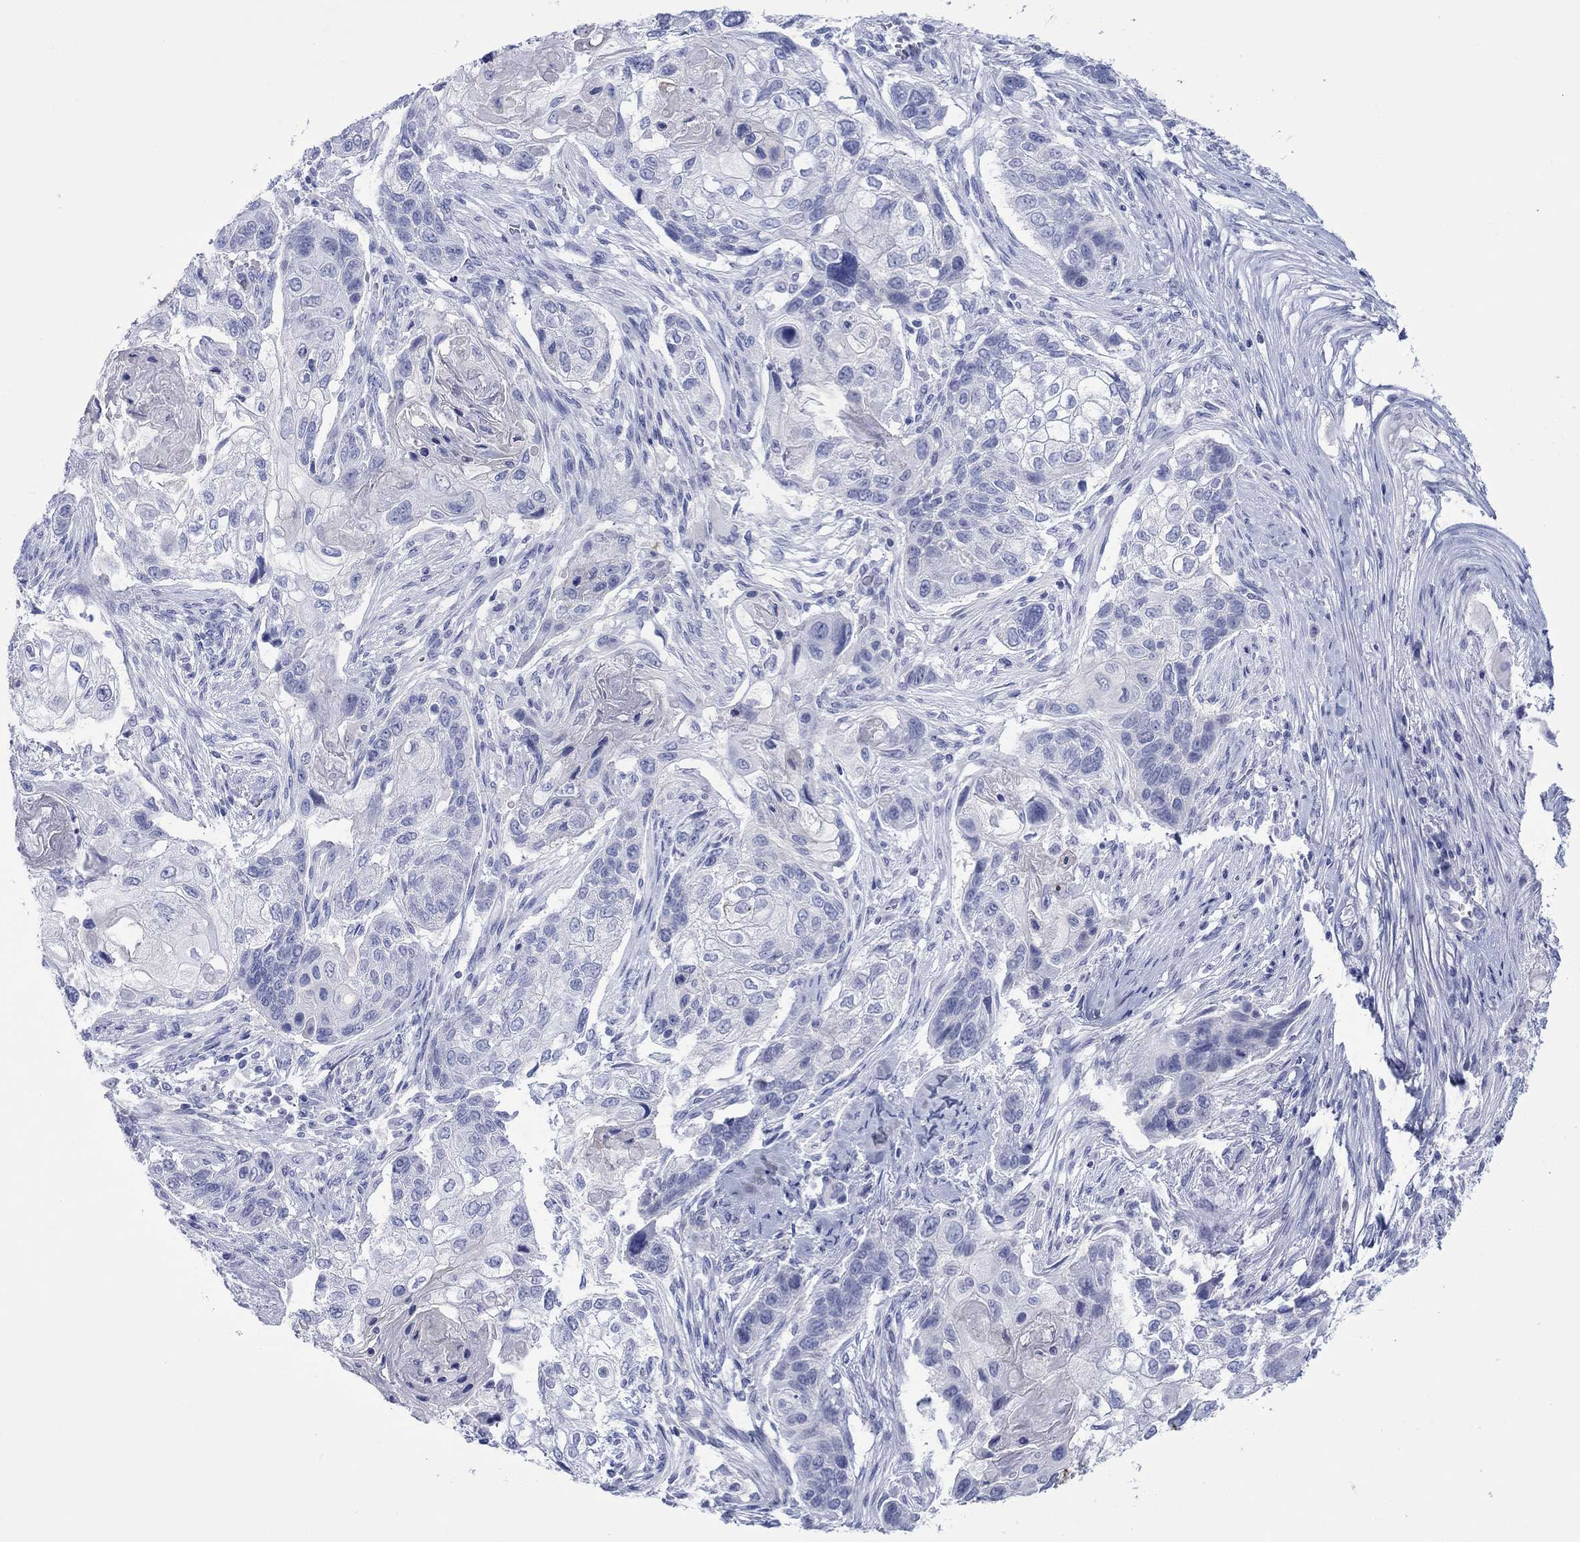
{"staining": {"intensity": "negative", "quantity": "none", "location": "none"}, "tissue": "lung cancer", "cell_type": "Tumor cells", "image_type": "cancer", "snomed": [{"axis": "morphology", "description": "Normal tissue, NOS"}, {"axis": "morphology", "description": "Squamous cell carcinoma, NOS"}, {"axis": "topography", "description": "Bronchus"}, {"axis": "topography", "description": "Lung"}], "caption": "Lung squamous cell carcinoma stained for a protein using immunohistochemistry shows no positivity tumor cells.", "gene": "MLANA", "patient": {"sex": "male", "age": 69}}